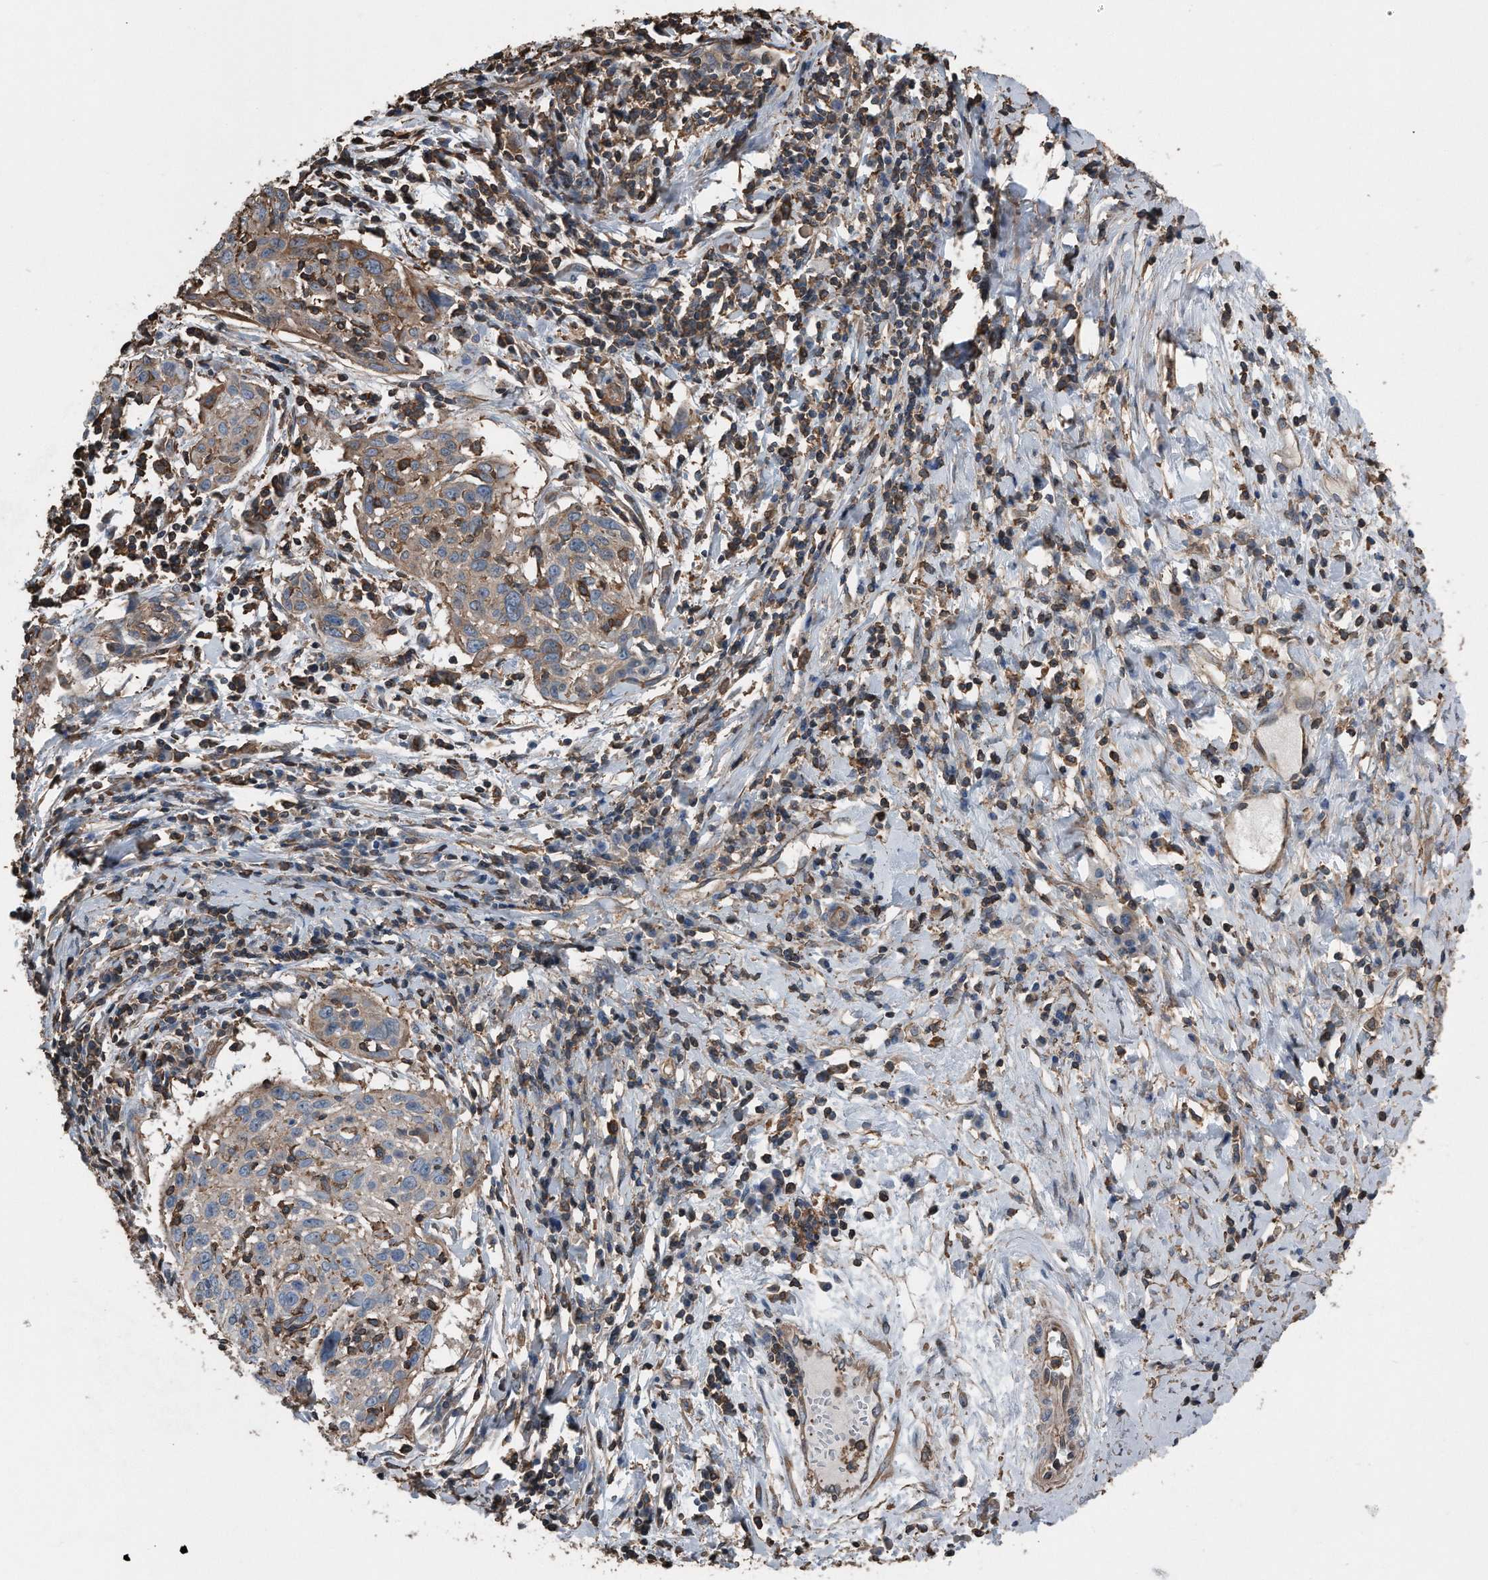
{"staining": {"intensity": "weak", "quantity": "25%-75%", "location": "cytoplasmic/membranous"}, "tissue": "cervical cancer", "cell_type": "Tumor cells", "image_type": "cancer", "snomed": [{"axis": "morphology", "description": "Squamous cell carcinoma, NOS"}, {"axis": "topography", "description": "Cervix"}], "caption": "Protein expression analysis of squamous cell carcinoma (cervical) demonstrates weak cytoplasmic/membranous expression in about 25%-75% of tumor cells.", "gene": "RSPO3", "patient": {"sex": "female", "age": 51}}